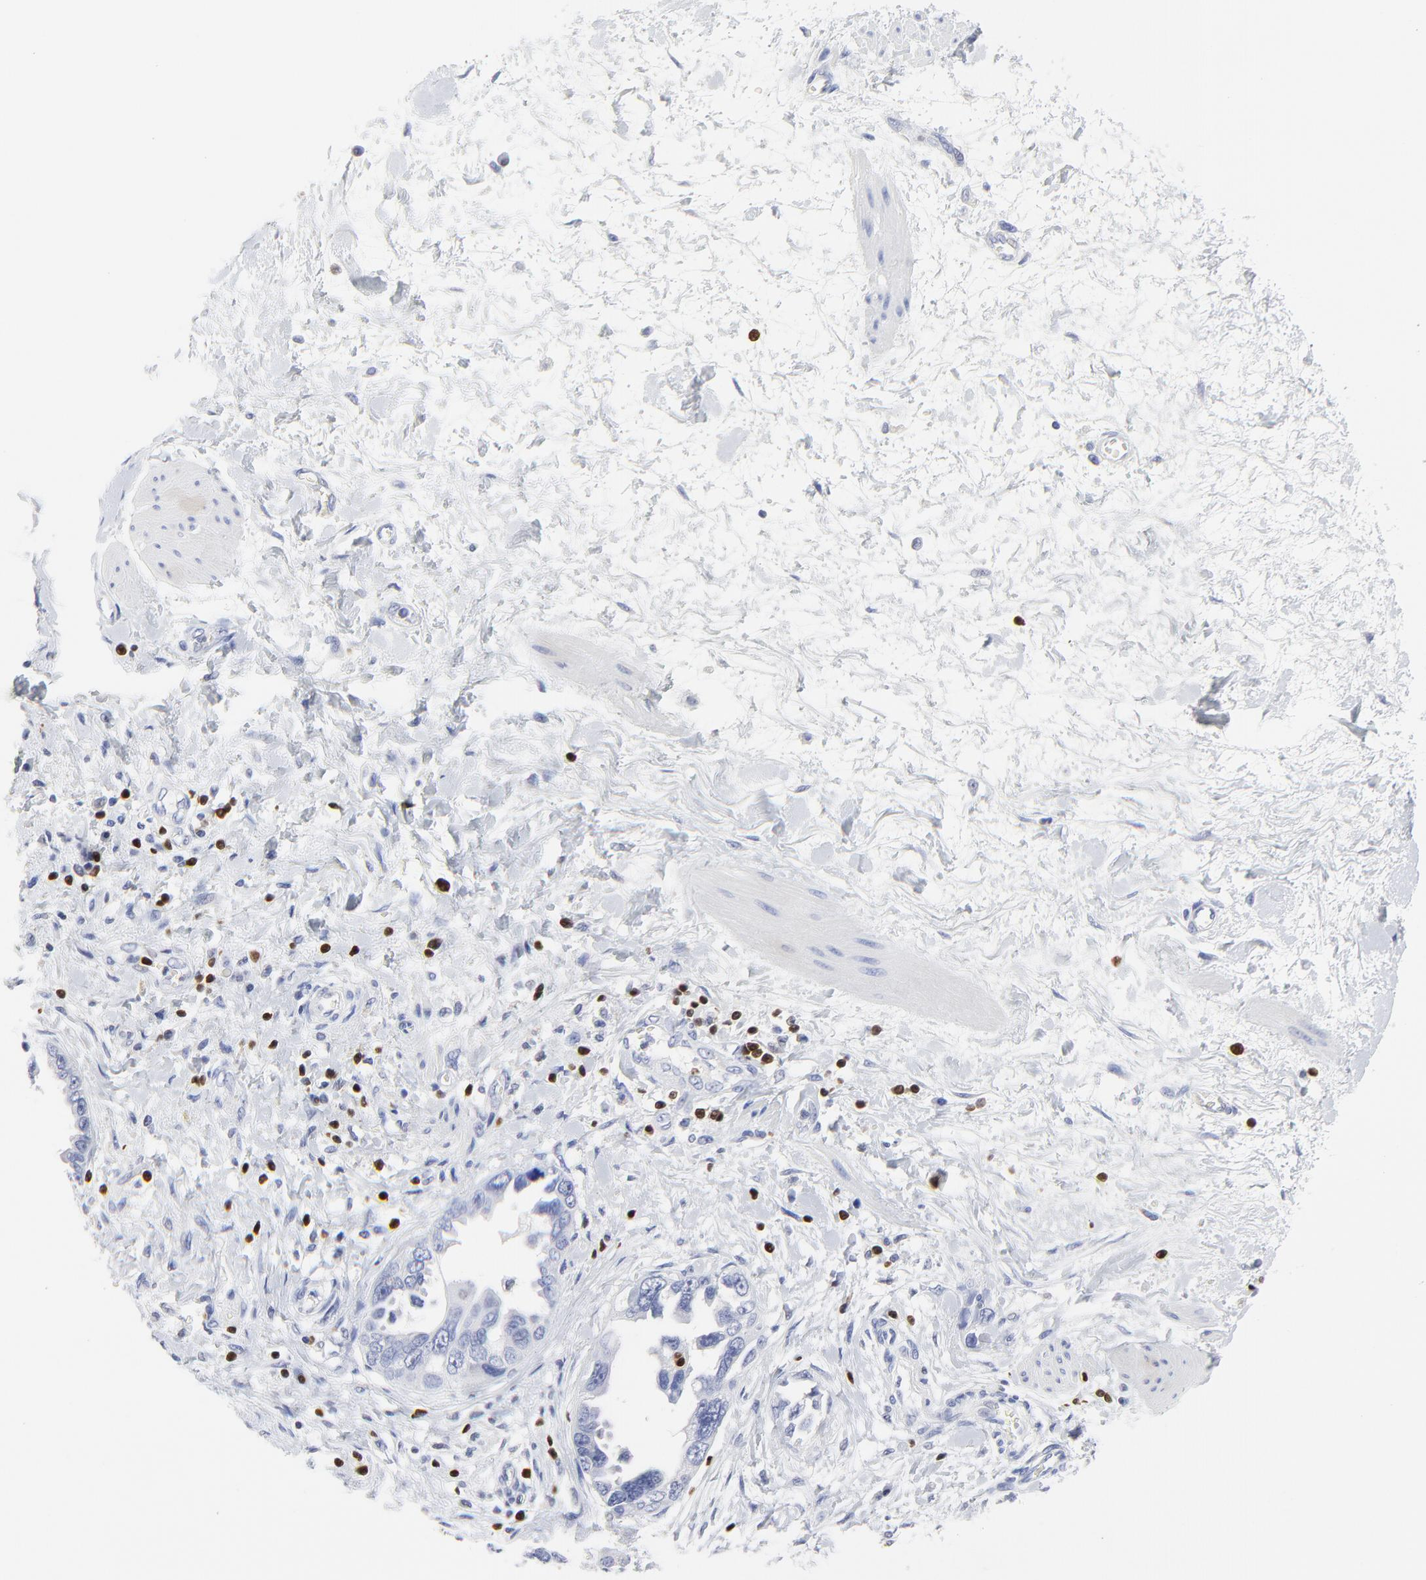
{"staining": {"intensity": "negative", "quantity": "none", "location": "none"}, "tissue": "ovarian cancer", "cell_type": "Tumor cells", "image_type": "cancer", "snomed": [{"axis": "morphology", "description": "Cystadenocarcinoma, serous, NOS"}, {"axis": "topography", "description": "Ovary"}], "caption": "DAB (3,3'-diaminobenzidine) immunohistochemical staining of ovarian serous cystadenocarcinoma demonstrates no significant positivity in tumor cells.", "gene": "ZAP70", "patient": {"sex": "female", "age": 63}}